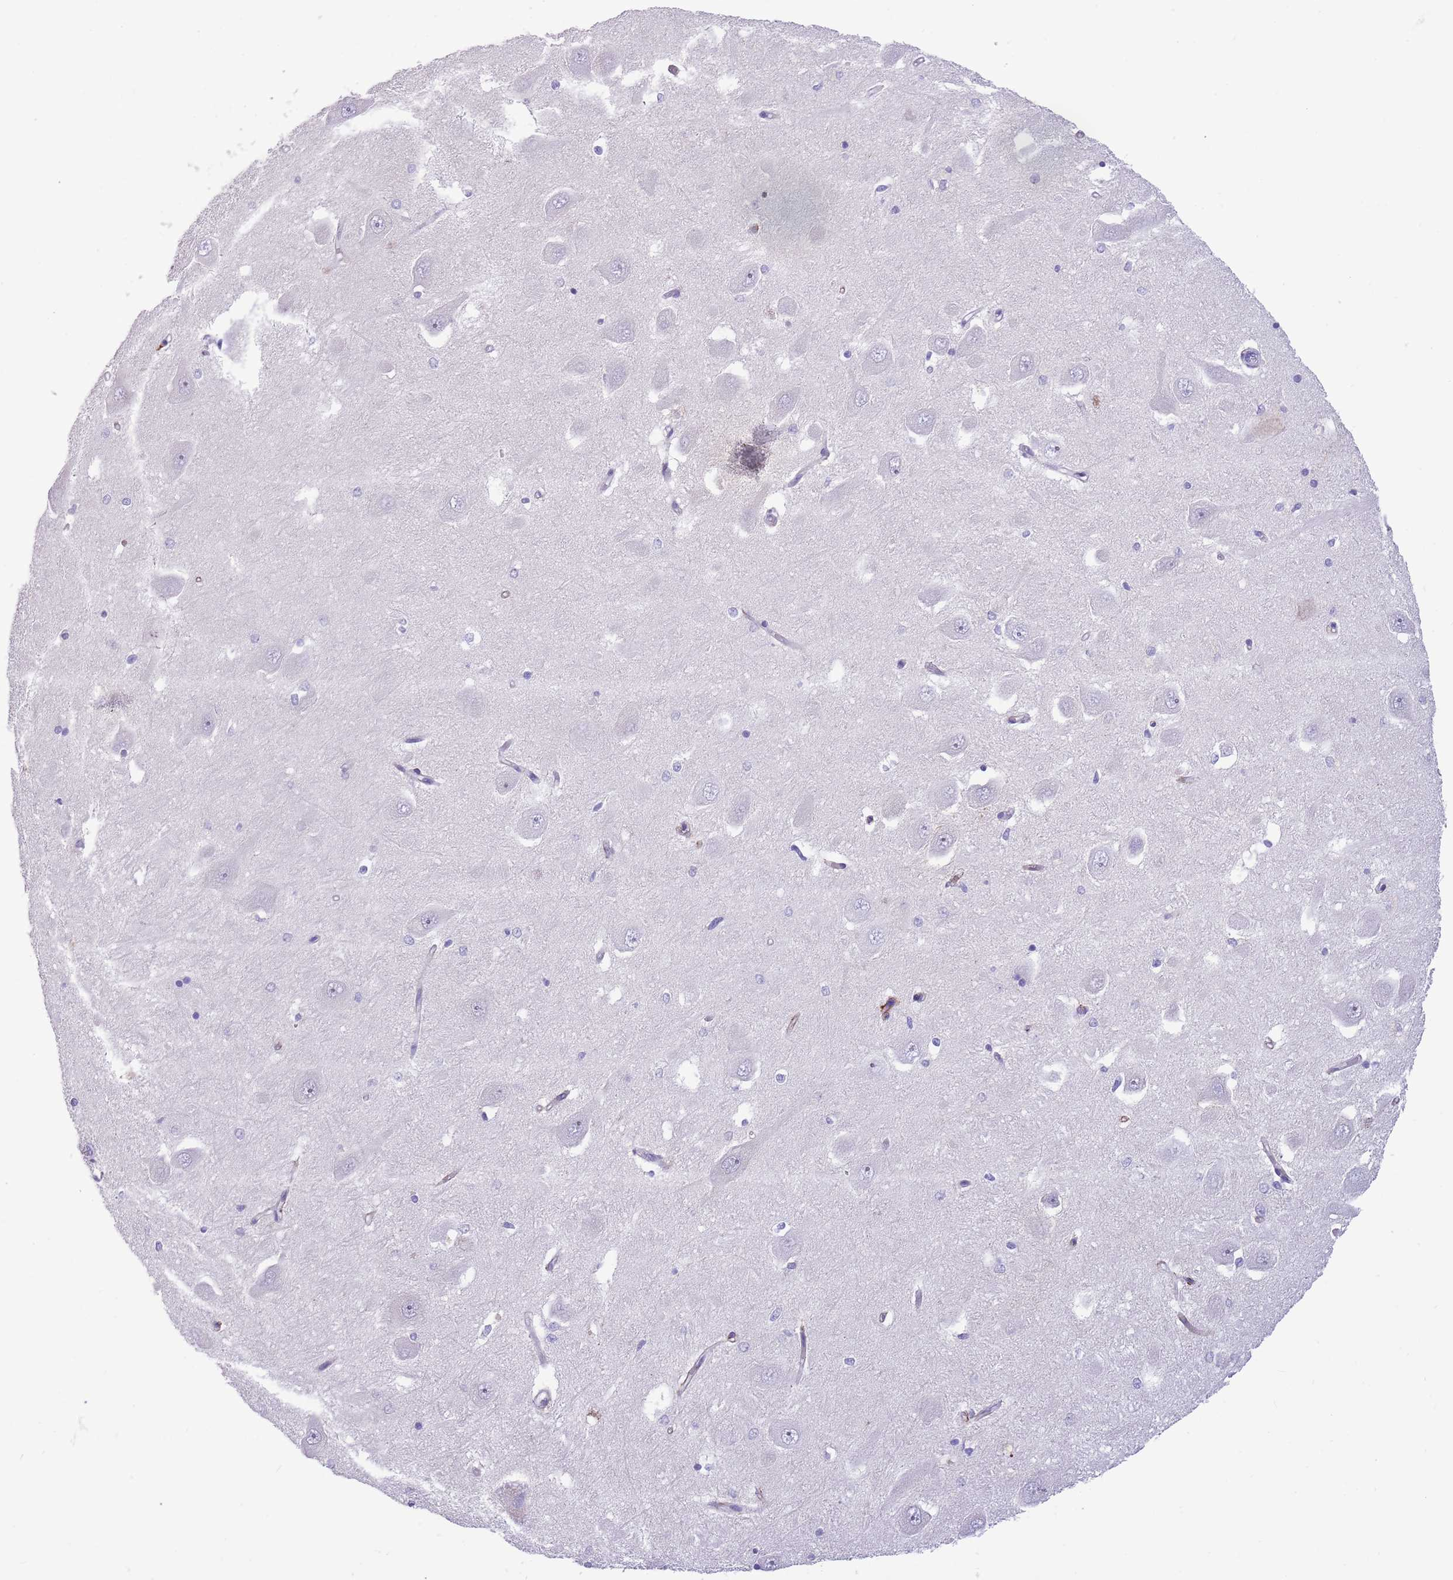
{"staining": {"intensity": "negative", "quantity": "none", "location": "none"}, "tissue": "hippocampus", "cell_type": "Glial cells", "image_type": "normal", "snomed": [{"axis": "morphology", "description": "Normal tissue, NOS"}, {"axis": "topography", "description": "Hippocampus"}], "caption": "Hippocampus stained for a protein using immunohistochemistry (IHC) displays no expression glial cells.", "gene": "LEPROTL1", "patient": {"sex": "male", "age": 45}}